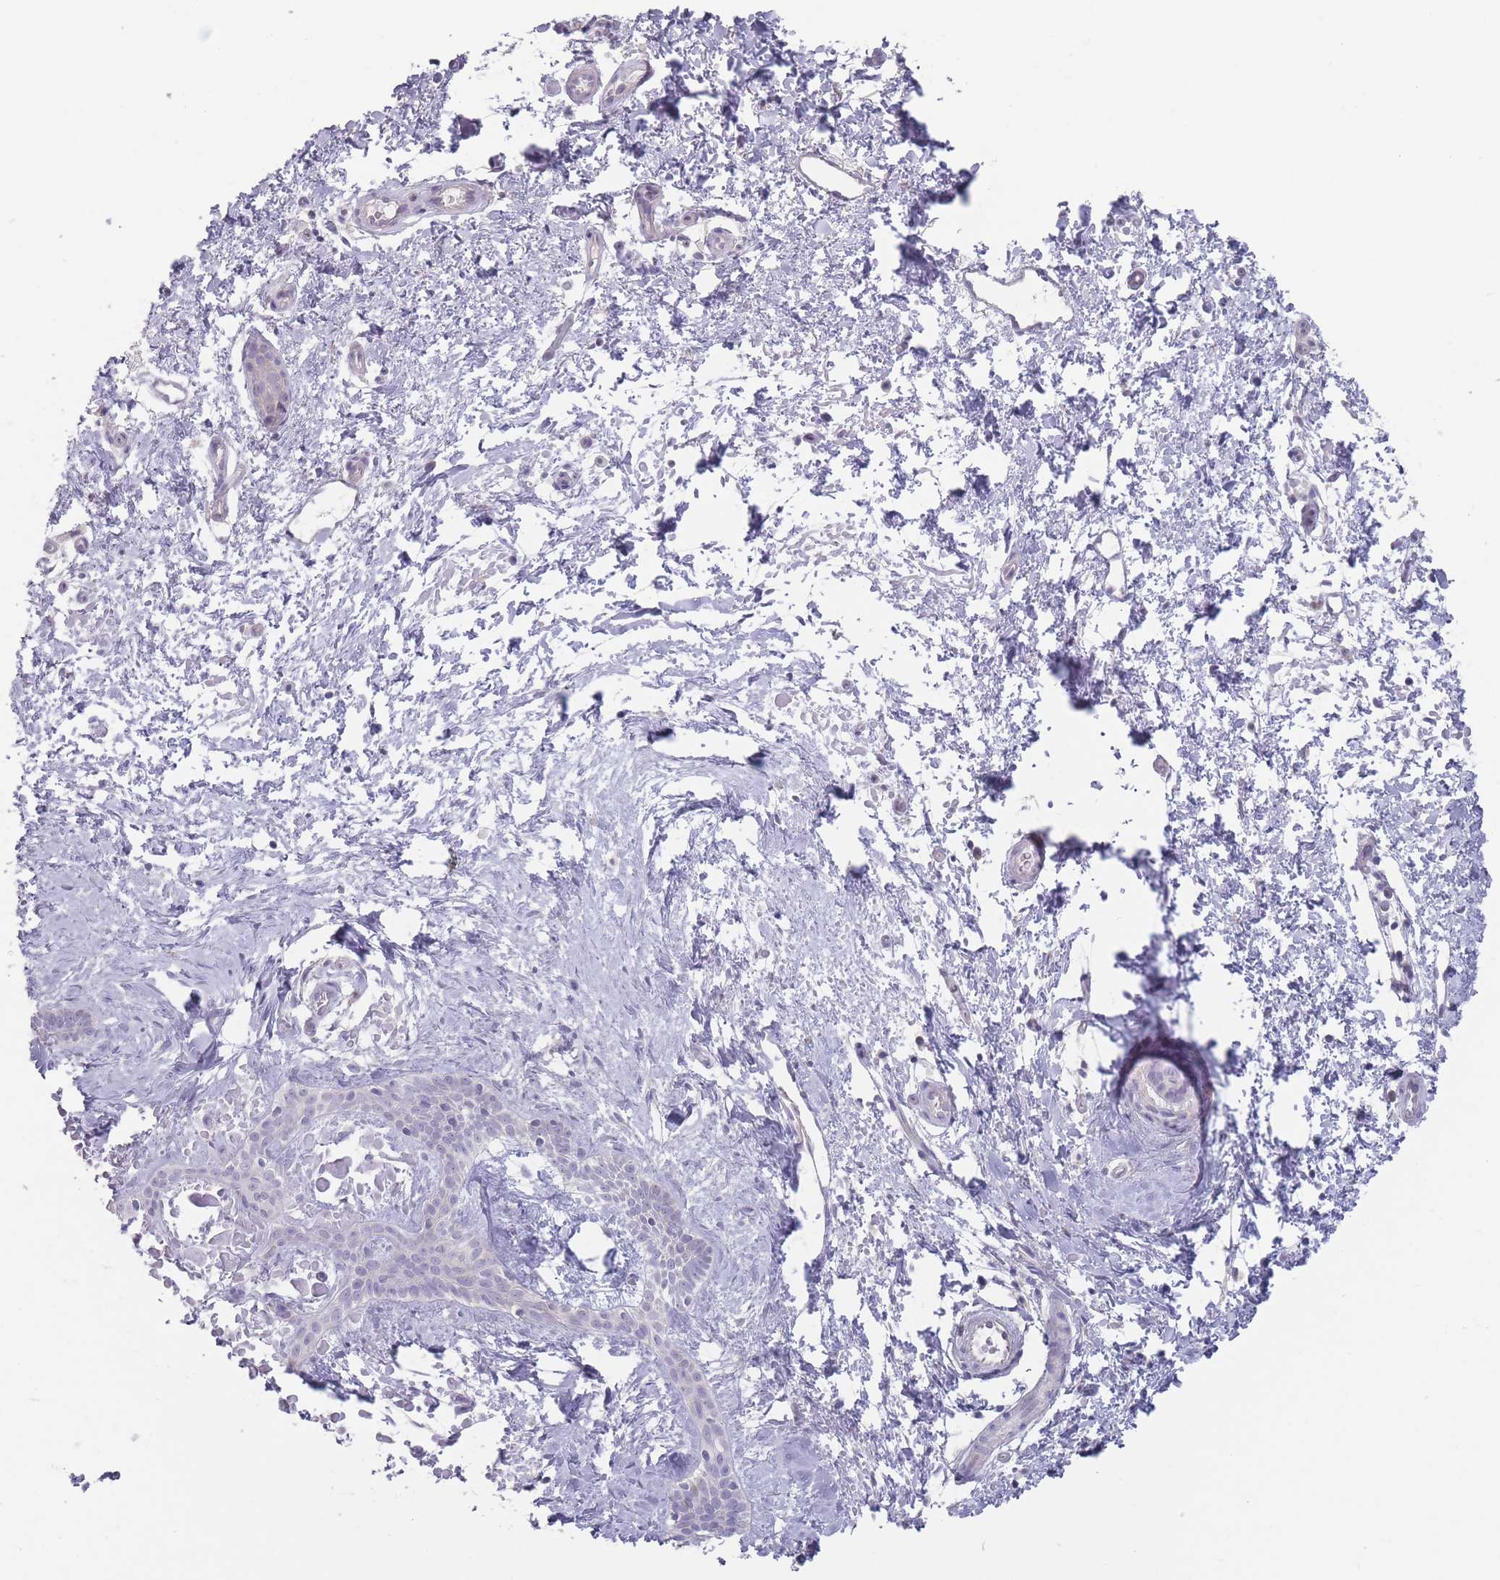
{"staining": {"intensity": "negative", "quantity": "none", "location": "none"}, "tissue": "skin cancer", "cell_type": "Tumor cells", "image_type": "cancer", "snomed": [{"axis": "morphology", "description": "Basal cell carcinoma"}, {"axis": "topography", "description": "Skin"}], "caption": "DAB immunohistochemical staining of human skin cancer (basal cell carcinoma) exhibits no significant positivity in tumor cells.", "gene": "AKAIN1", "patient": {"sex": "male", "age": 78}}